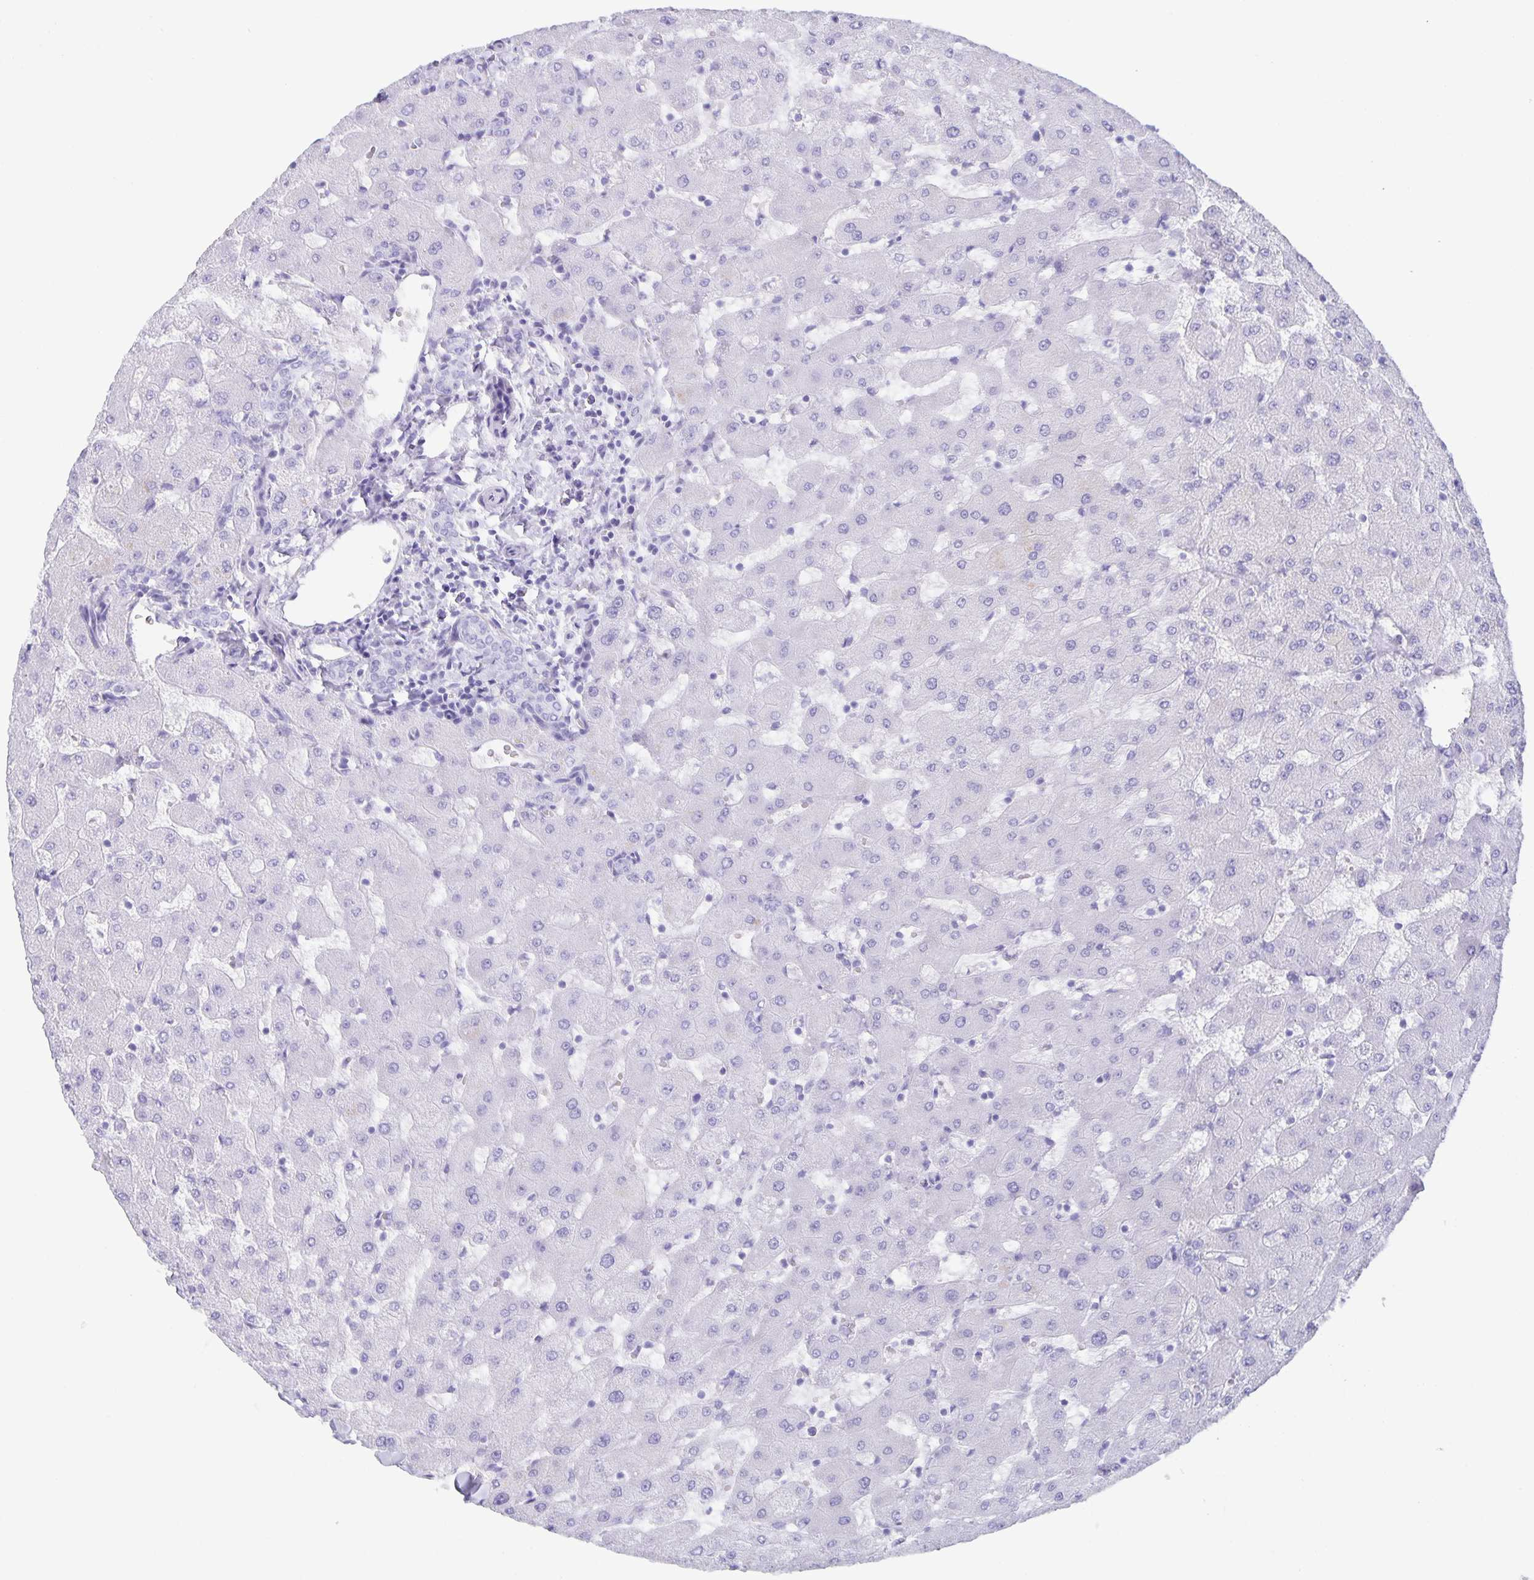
{"staining": {"intensity": "negative", "quantity": "none", "location": "none"}, "tissue": "liver", "cell_type": "Cholangiocytes", "image_type": "normal", "snomed": [{"axis": "morphology", "description": "Normal tissue, NOS"}, {"axis": "topography", "description": "Liver"}], "caption": "Protein analysis of unremarkable liver displays no significant expression in cholangiocytes. The staining is performed using DAB (3,3'-diaminobenzidine) brown chromogen with nuclei counter-stained in using hematoxylin.", "gene": "AQP4", "patient": {"sex": "female", "age": 63}}